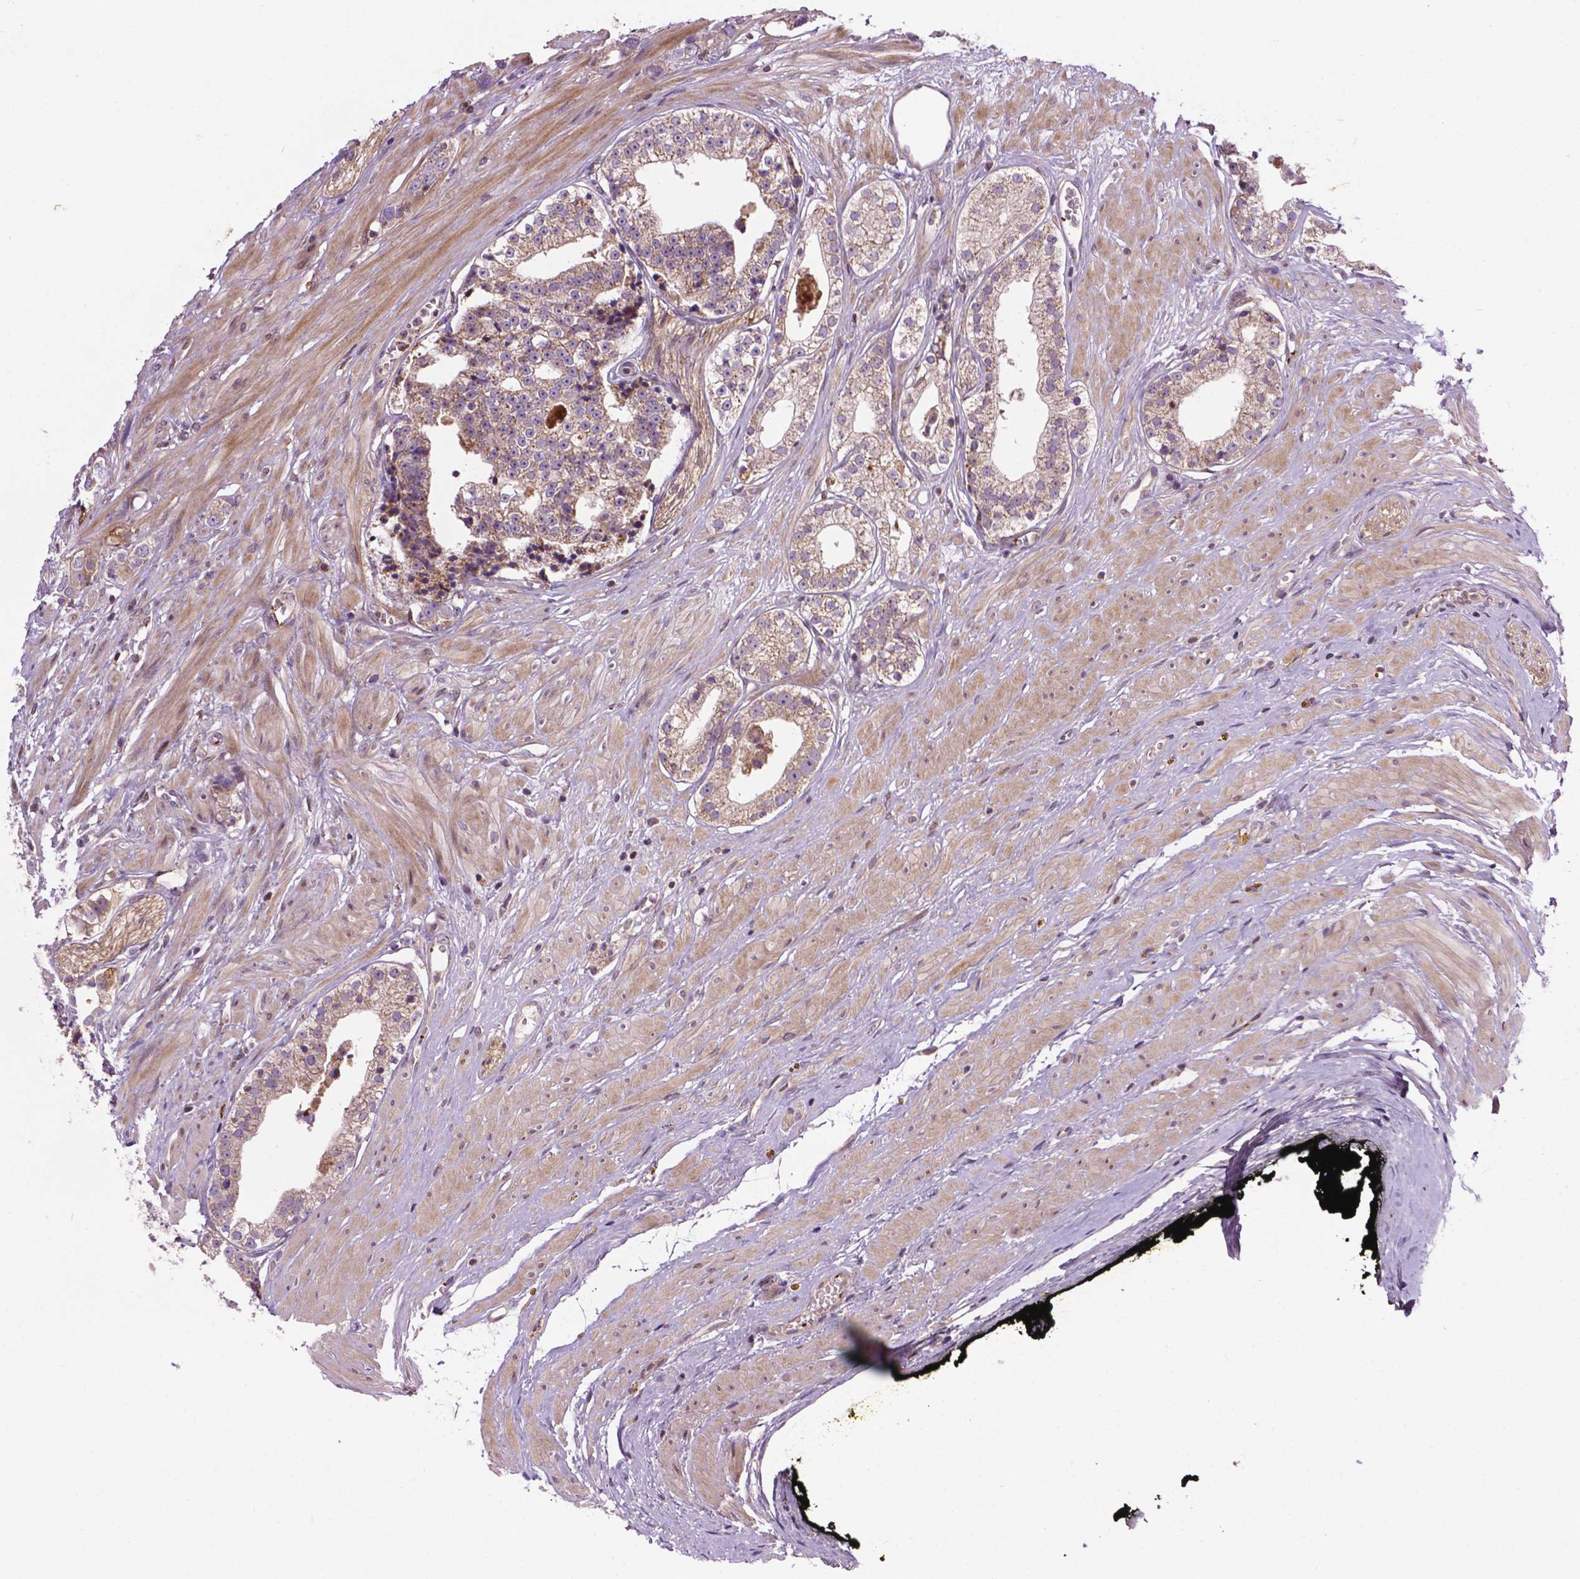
{"staining": {"intensity": "weak", "quantity": "<25%", "location": "cytoplasmic/membranous"}, "tissue": "prostate cancer", "cell_type": "Tumor cells", "image_type": "cancer", "snomed": [{"axis": "morphology", "description": "Adenocarcinoma, Low grade"}, {"axis": "topography", "description": "Prostate"}], "caption": "Immunohistochemistry of human low-grade adenocarcinoma (prostate) reveals no staining in tumor cells.", "gene": "SPNS2", "patient": {"sex": "male", "age": 60}}